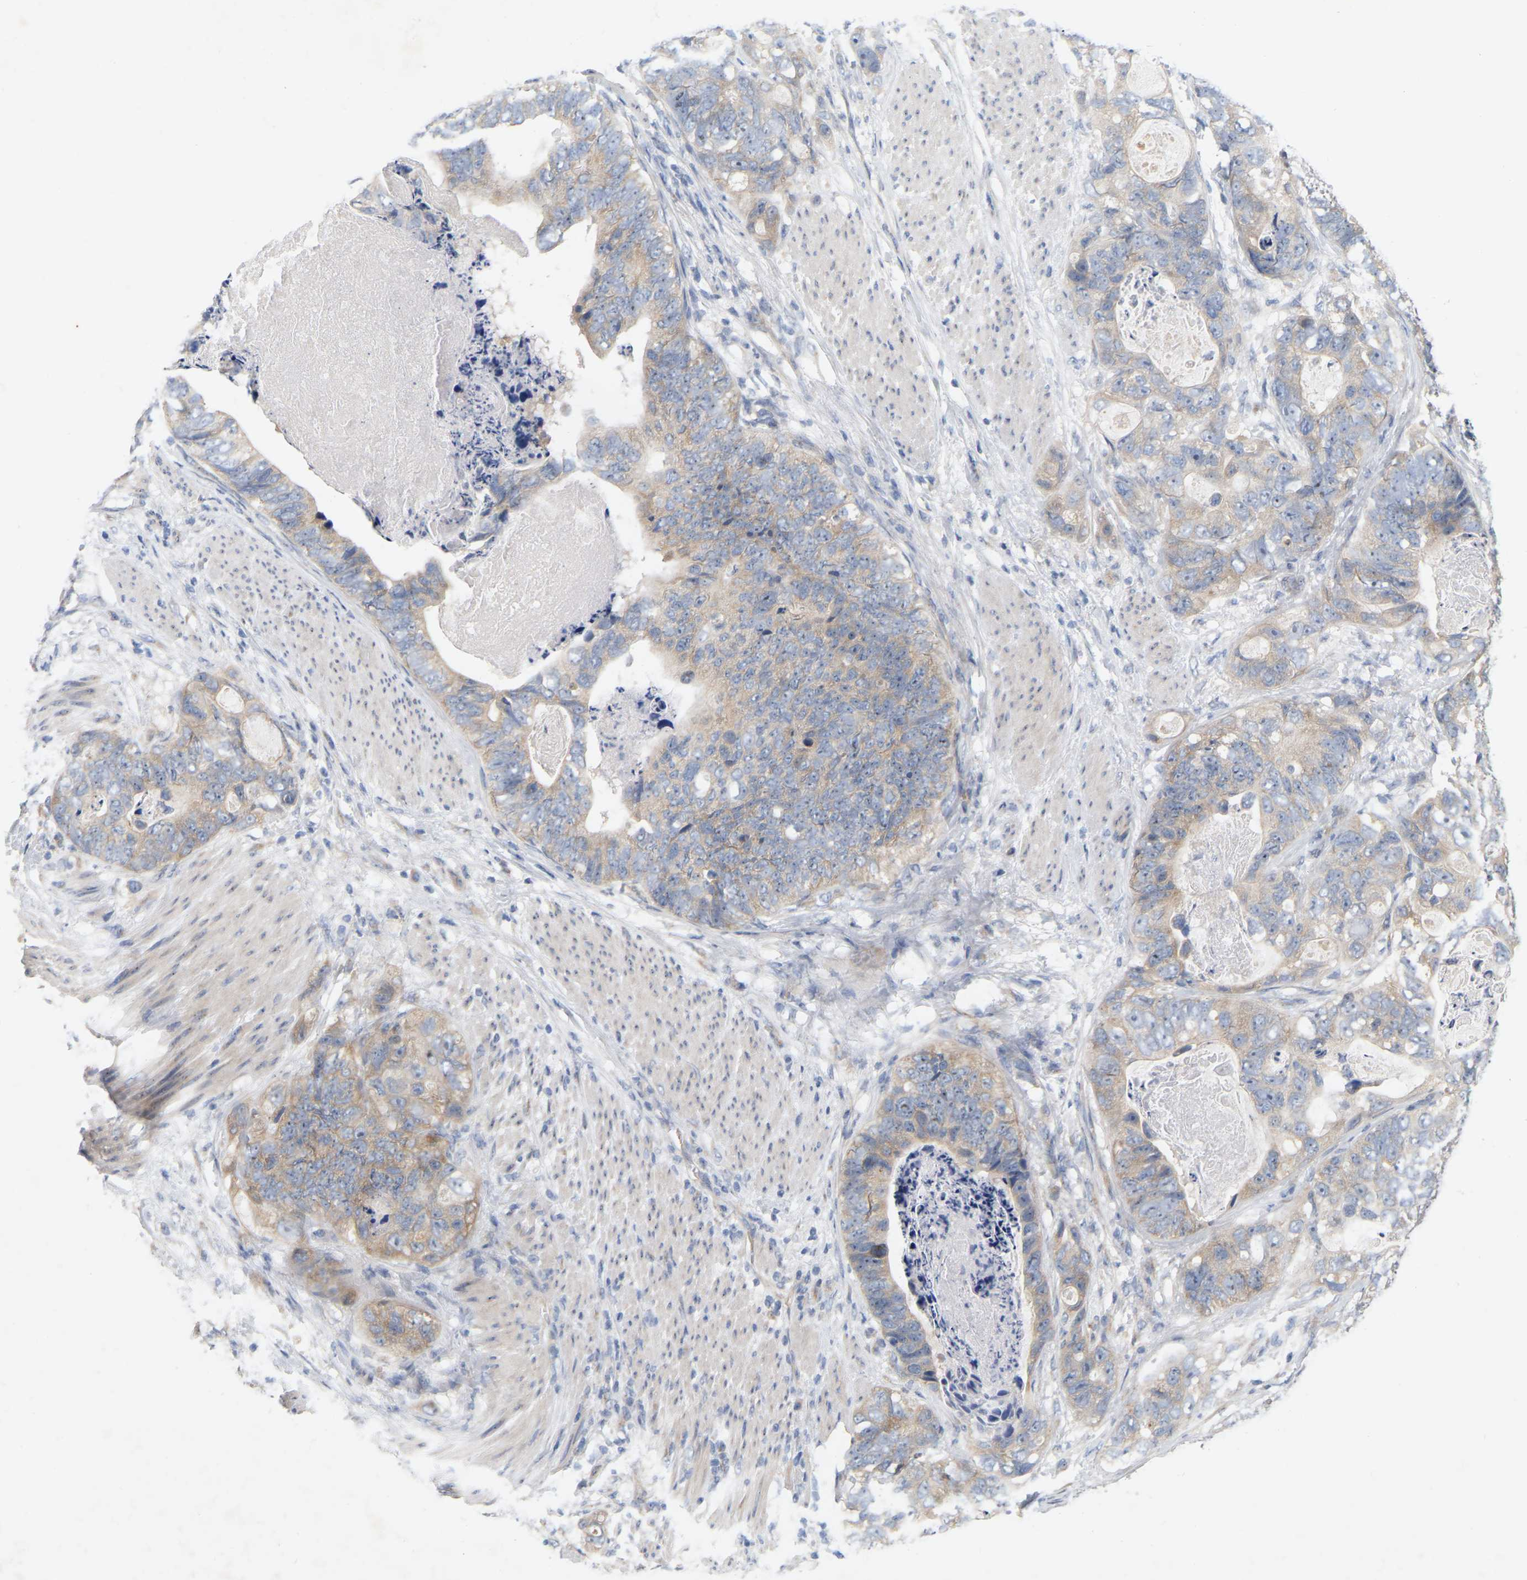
{"staining": {"intensity": "weak", "quantity": ">75%", "location": "cytoplasmic/membranous,nuclear"}, "tissue": "stomach cancer", "cell_type": "Tumor cells", "image_type": "cancer", "snomed": [{"axis": "morphology", "description": "Adenocarcinoma, NOS"}, {"axis": "topography", "description": "Stomach"}], "caption": "Protein expression by immunohistochemistry (IHC) shows weak cytoplasmic/membranous and nuclear staining in approximately >75% of tumor cells in stomach cancer.", "gene": "MINDY4", "patient": {"sex": "female", "age": 89}}